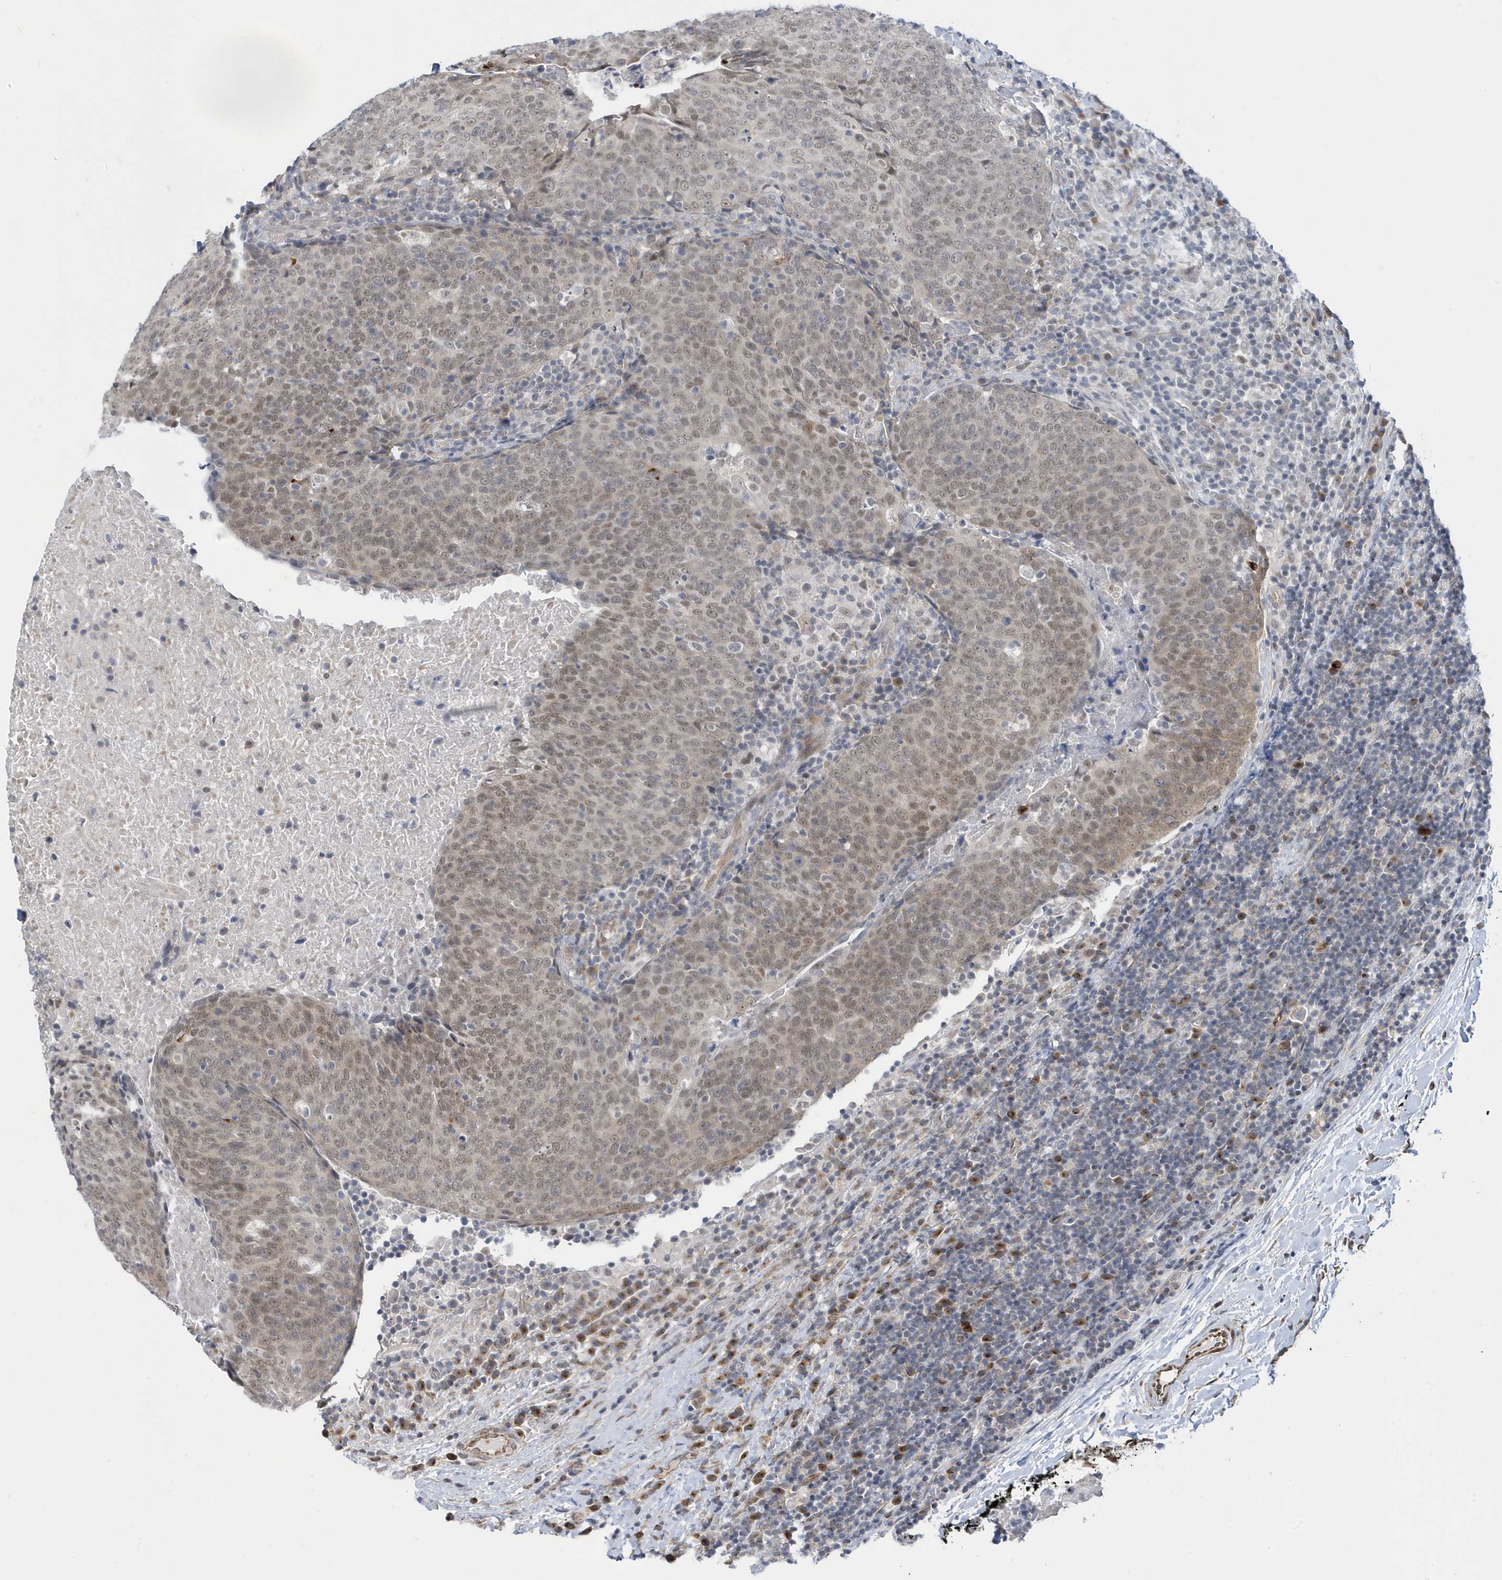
{"staining": {"intensity": "weak", "quantity": ">75%", "location": "nuclear"}, "tissue": "head and neck cancer", "cell_type": "Tumor cells", "image_type": "cancer", "snomed": [{"axis": "morphology", "description": "Squamous cell carcinoma, NOS"}, {"axis": "morphology", "description": "Squamous cell carcinoma, metastatic, NOS"}, {"axis": "topography", "description": "Lymph node"}, {"axis": "topography", "description": "Head-Neck"}], "caption": "Human head and neck metastatic squamous cell carcinoma stained for a protein (brown) shows weak nuclear positive staining in about >75% of tumor cells.", "gene": "ZNF654", "patient": {"sex": "male", "age": 62}}